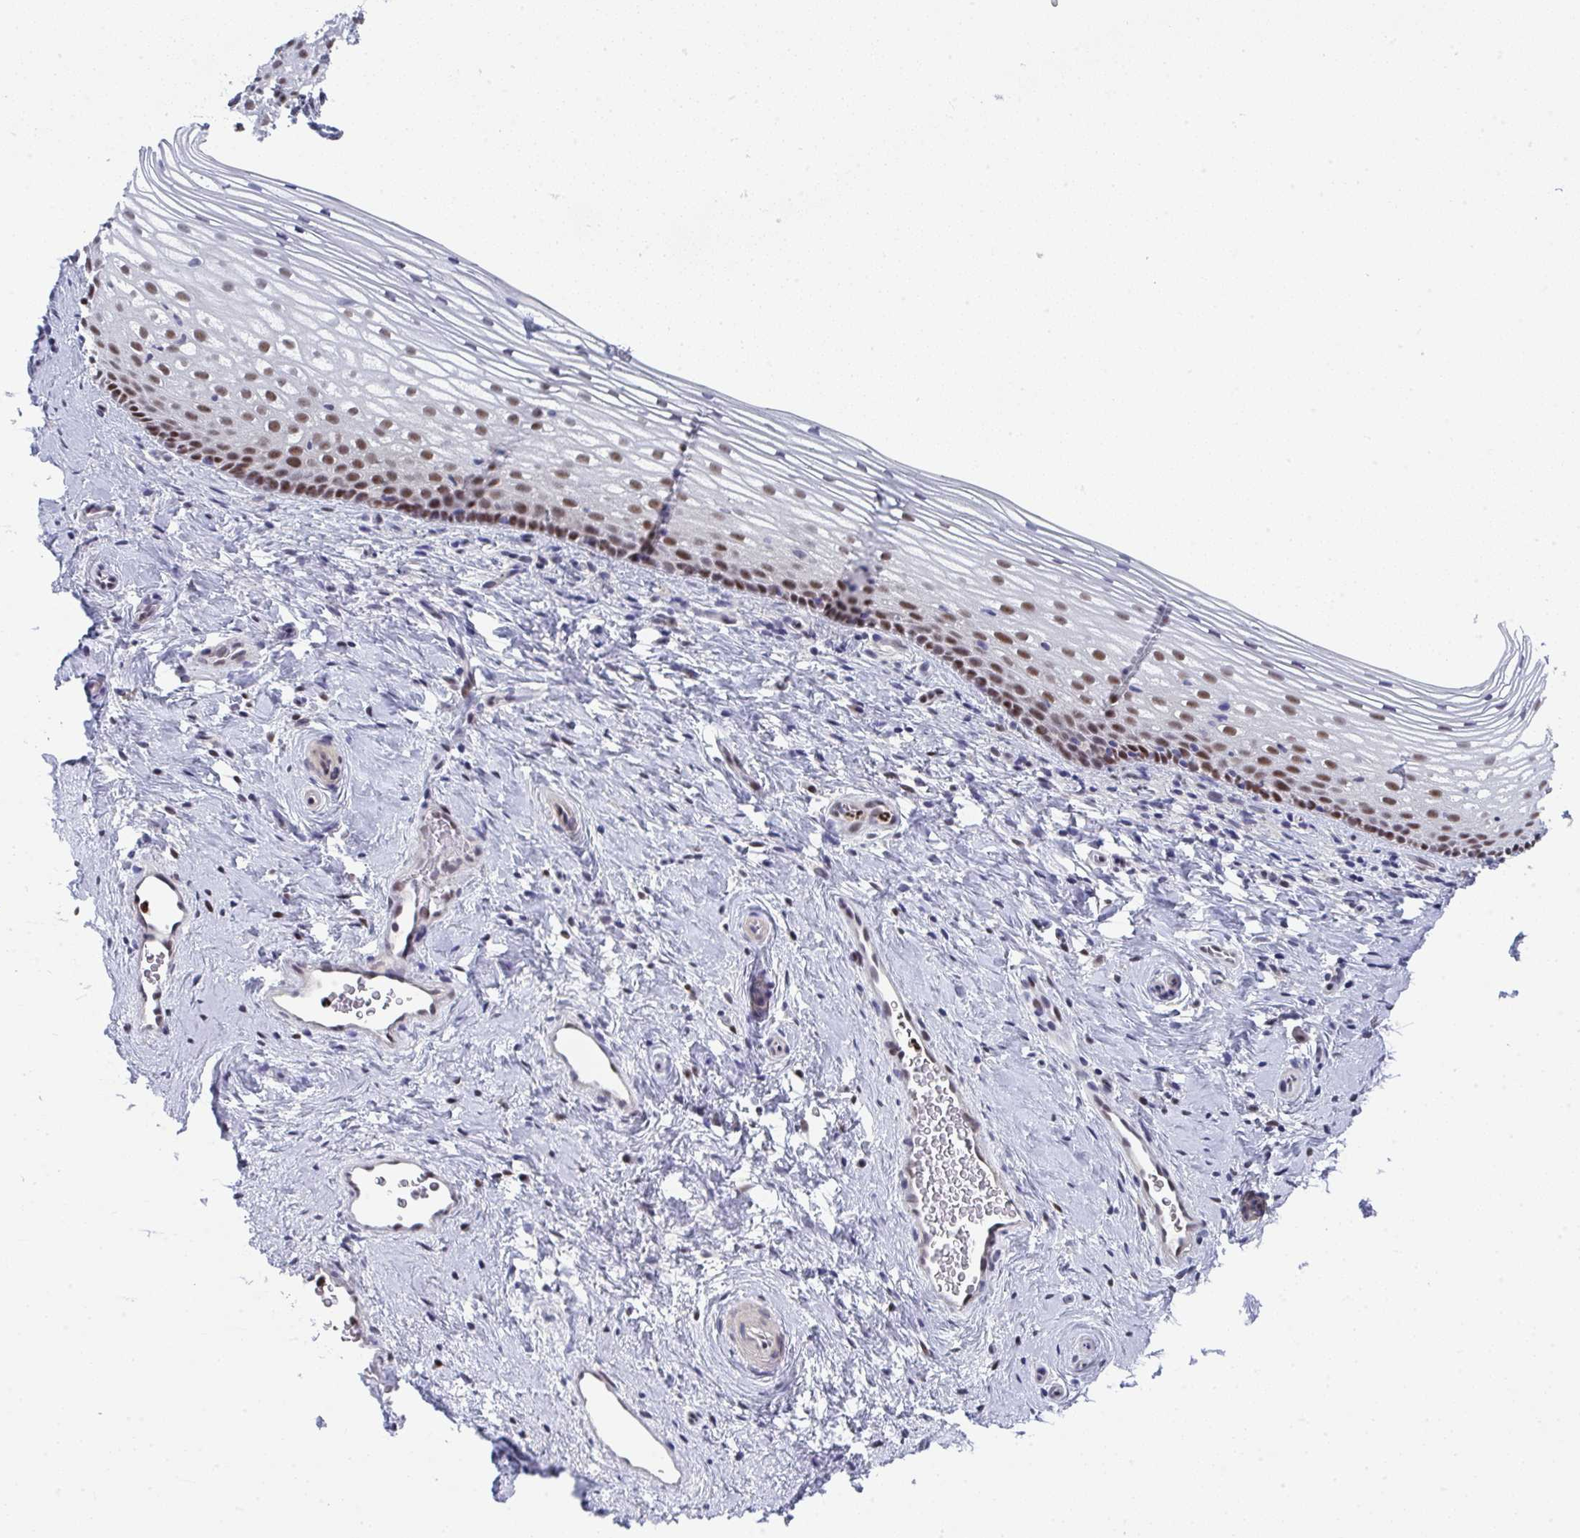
{"staining": {"intensity": "strong", "quantity": "25%-75%", "location": "nuclear"}, "tissue": "vagina", "cell_type": "Squamous epithelial cells", "image_type": "normal", "snomed": [{"axis": "morphology", "description": "Normal tissue, NOS"}, {"axis": "topography", "description": "Vagina"}], "caption": "Strong nuclear expression is identified in about 25%-75% of squamous epithelial cells in normal vagina. (IHC, brightfield microscopy, high magnification).", "gene": "JDP2", "patient": {"sex": "female", "age": 51}}